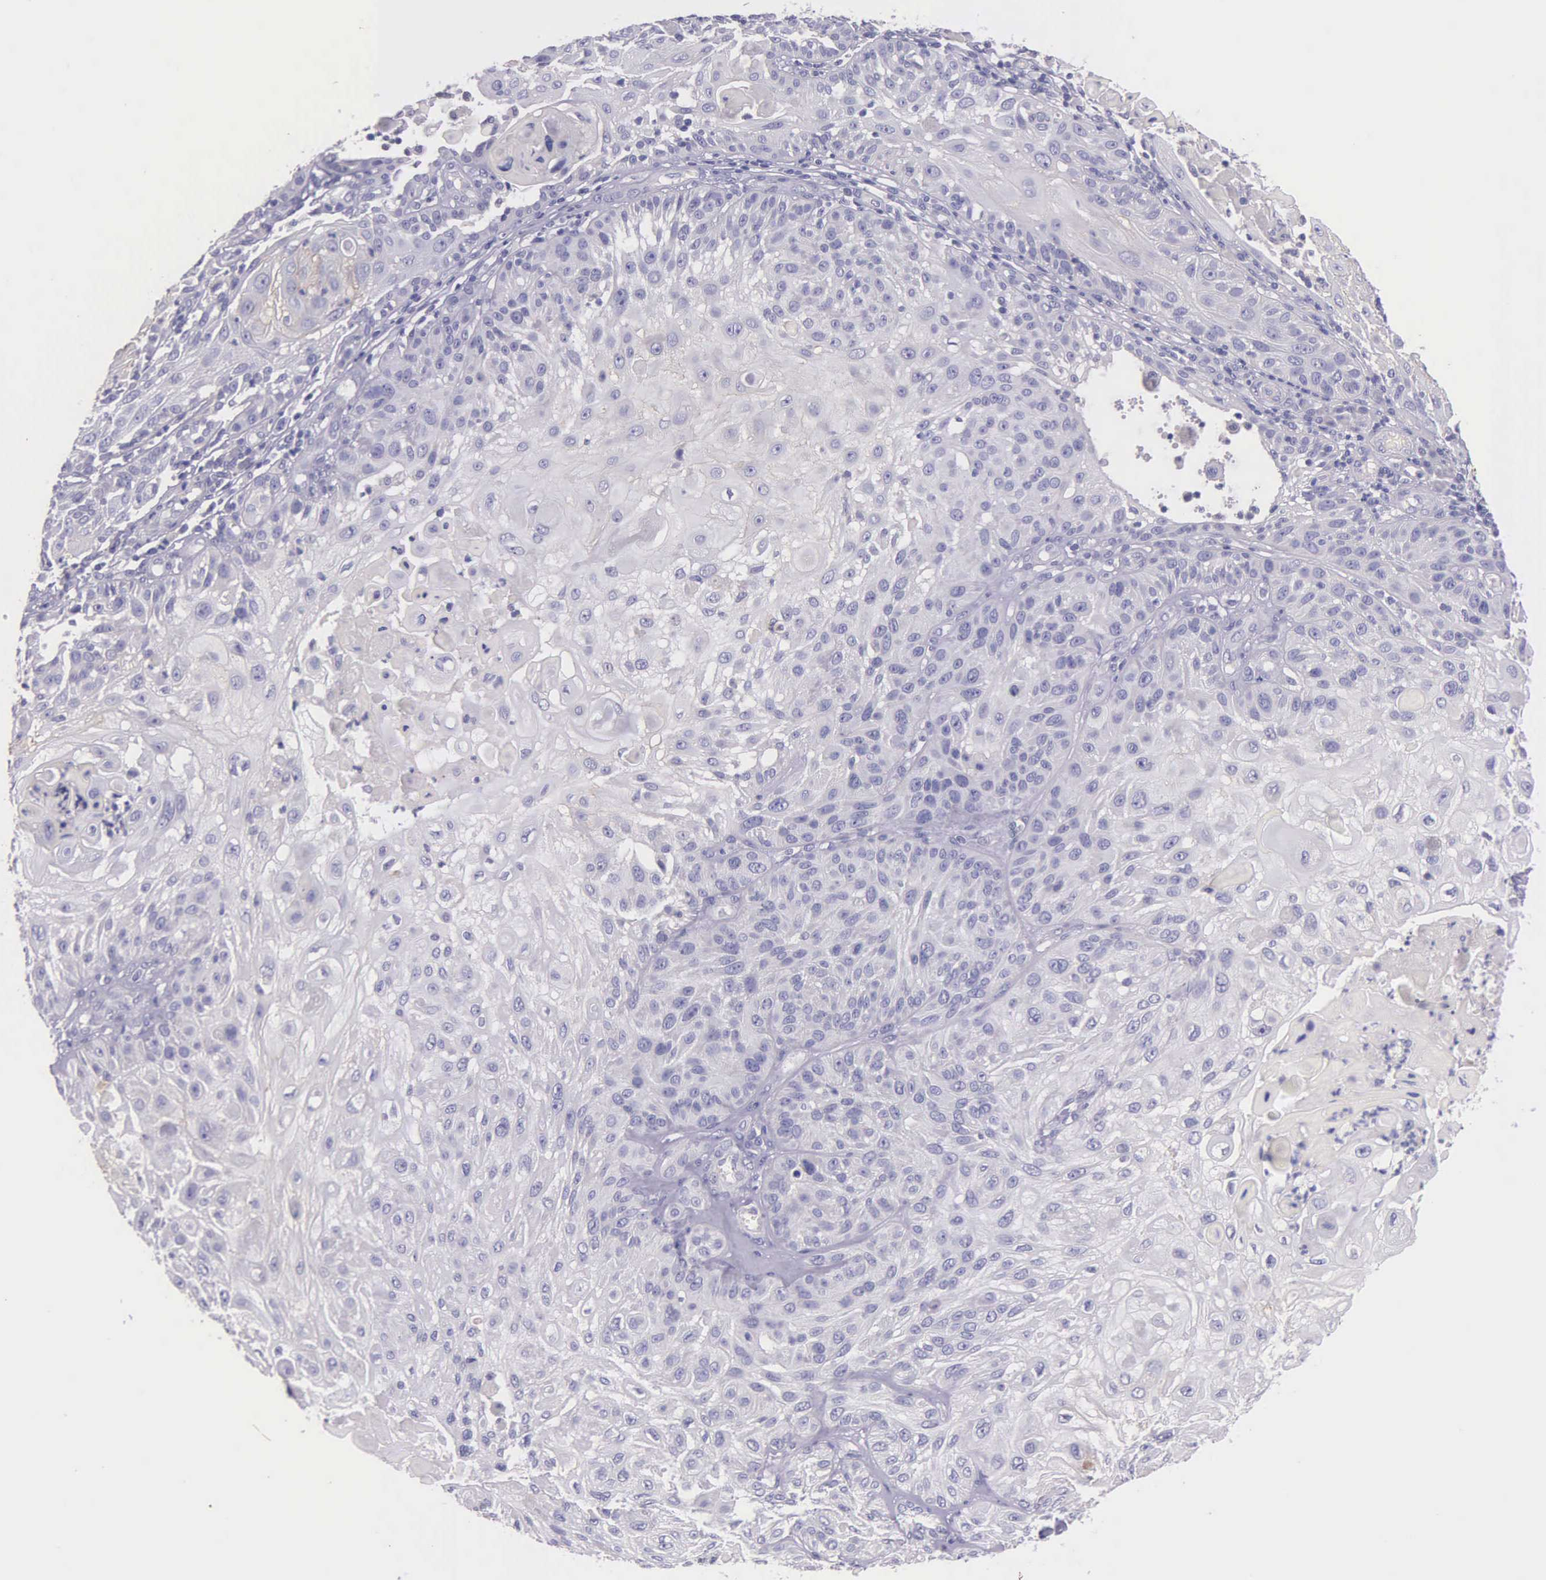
{"staining": {"intensity": "negative", "quantity": "none", "location": "none"}, "tissue": "skin cancer", "cell_type": "Tumor cells", "image_type": "cancer", "snomed": [{"axis": "morphology", "description": "Squamous cell carcinoma, NOS"}, {"axis": "topography", "description": "Skin"}], "caption": "High magnification brightfield microscopy of skin cancer stained with DAB (3,3'-diaminobenzidine) (brown) and counterstained with hematoxylin (blue): tumor cells show no significant positivity. The staining was performed using DAB to visualize the protein expression in brown, while the nuclei were stained in blue with hematoxylin (Magnification: 20x).", "gene": "THSD7A", "patient": {"sex": "female", "age": 89}}